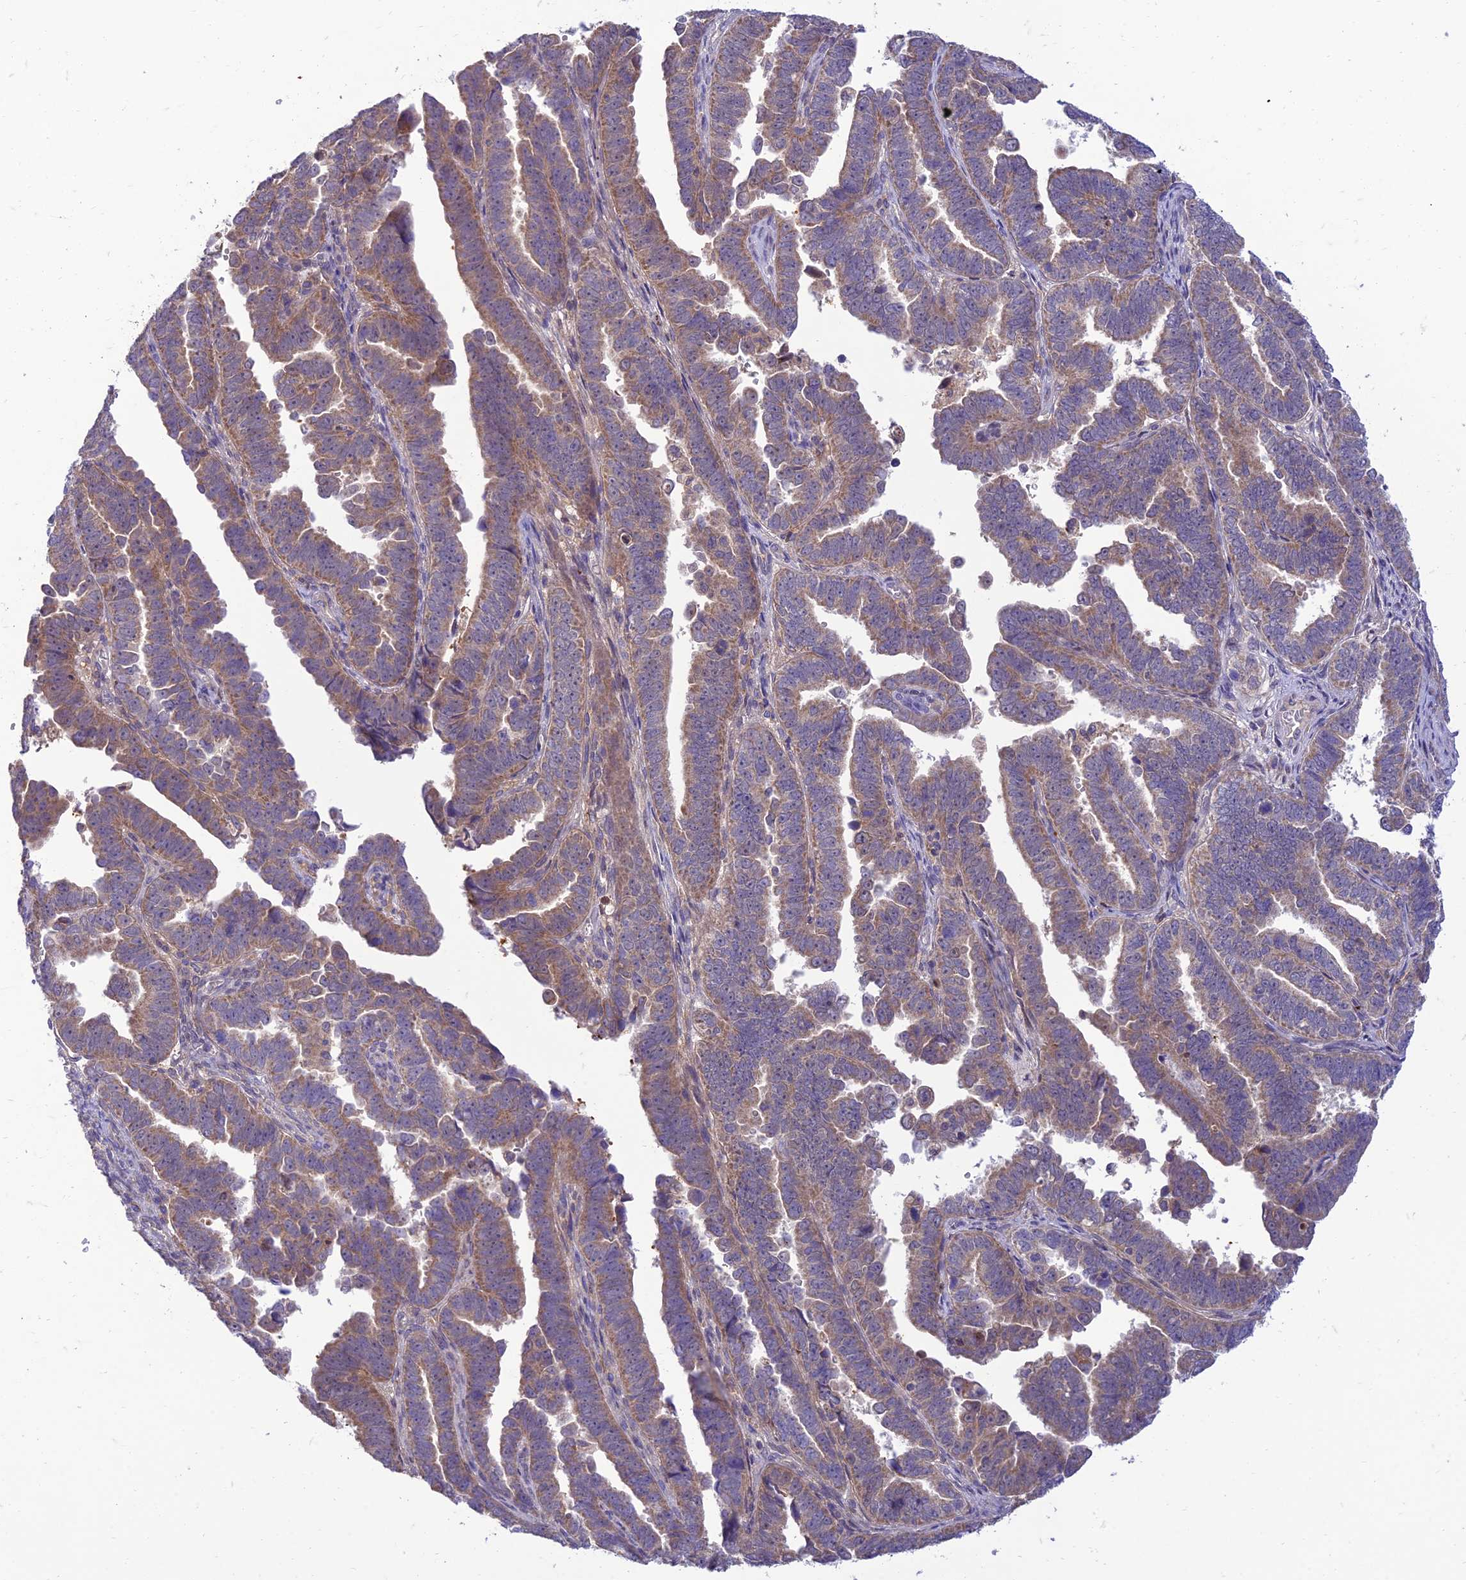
{"staining": {"intensity": "moderate", "quantity": ">75%", "location": "cytoplasmic/membranous"}, "tissue": "endometrial cancer", "cell_type": "Tumor cells", "image_type": "cancer", "snomed": [{"axis": "morphology", "description": "Adenocarcinoma, NOS"}, {"axis": "topography", "description": "Endometrium"}], "caption": "About >75% of tumor cells in endometrial adenocarcinoma display moderate cytoplasmic/membranous protein staining as visualized by brown immunohistochemical staining.", "gene": "IRAK3", "patient": {"sex": "female", "age": 75}}